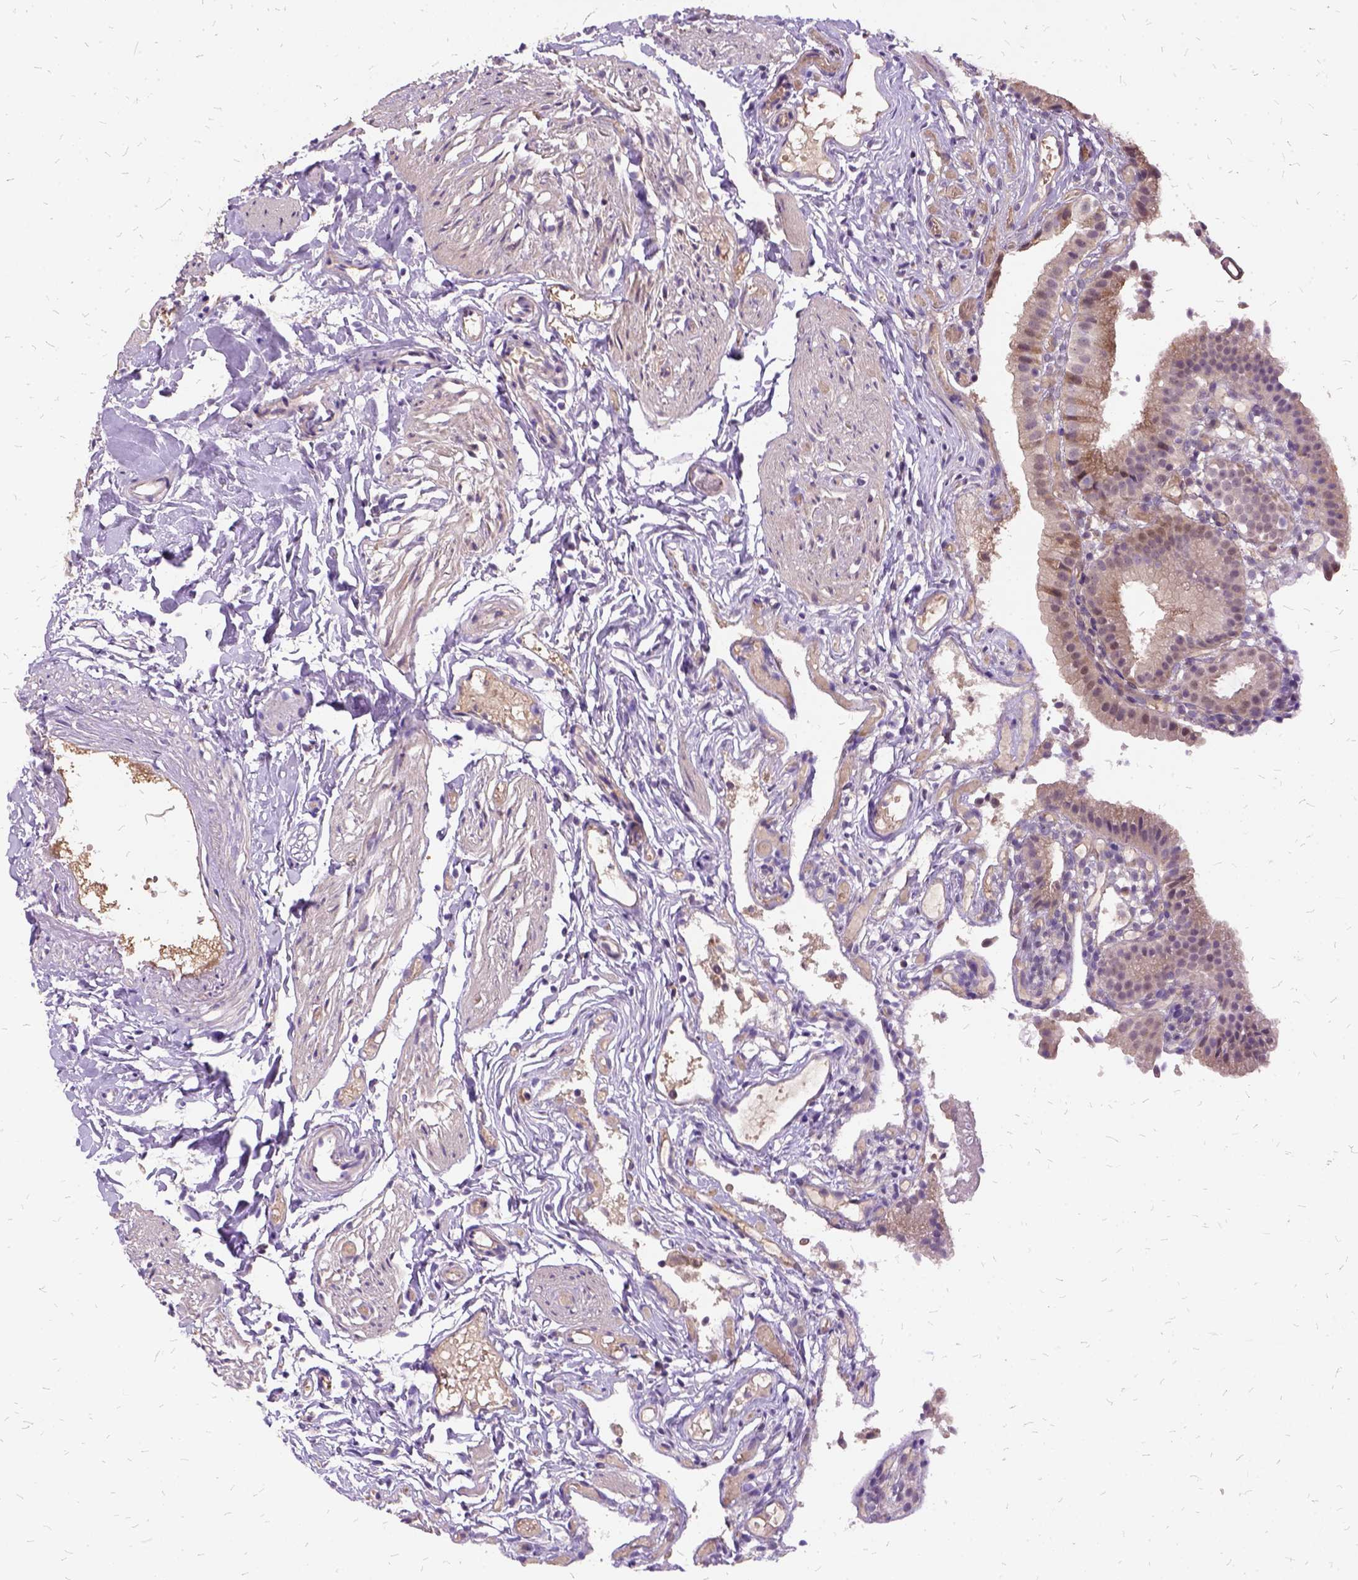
{"staining": {"intensity": "moderate", "quantity": ">75%", "location": "cytoplasmic/membranous"}, "tissue": "gallbladder", "cell_type": "Glandular cells", "image_type": "normal", "snomed": [{"axis": "morphology", "description": "Normal tissue, NOS"}, {"axis": "topography", "description": "Gallbladder"}], "caption": "High-magnification brightfield microscopy of unremarkable gallbladder stained with DAB (3,3'-diaminobenzidine) (brown) and counterstained with hematoxylin (blue). glandular cells exhibit moderate cytoplasmic/membranous positivity is seen in approximately>75% of cells.", "gene": "ILRUN", "patient": {"sex": "female", "age": 47}}